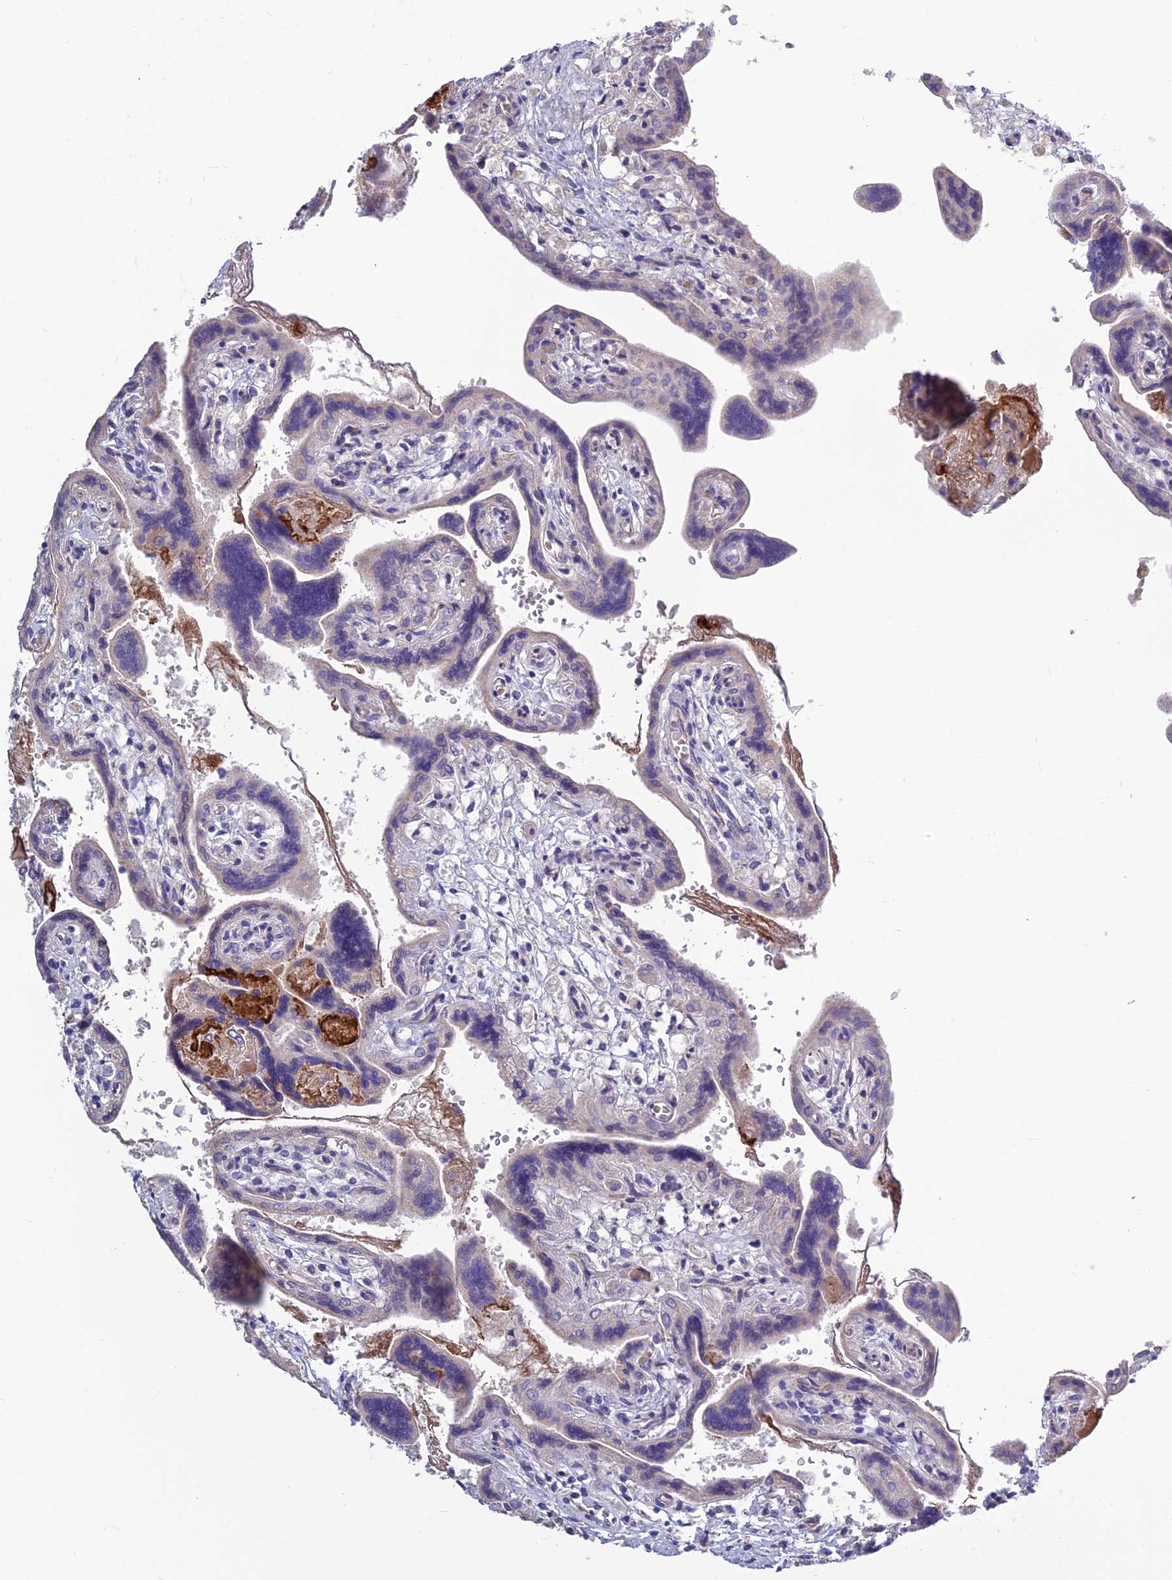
{"staining": {"intensity": "negative", "quantity": "none", "location": "none"}, "tissue": "placenta", "cell_type": "Trophoblastic cells", "image_type": "normal", "snomed": [{"axis": "morphology", "description": "Normal tissue, NOS"}, {"axis": "topography", "description": "Placenta"}], "caption": "This is a image of immunohistochemistry (IHC) staining of normal placenta, which shows no positivity in trophoblastic cells.", "gene": "BHMT2", "patient": {"sex": "female", "age": 37}}